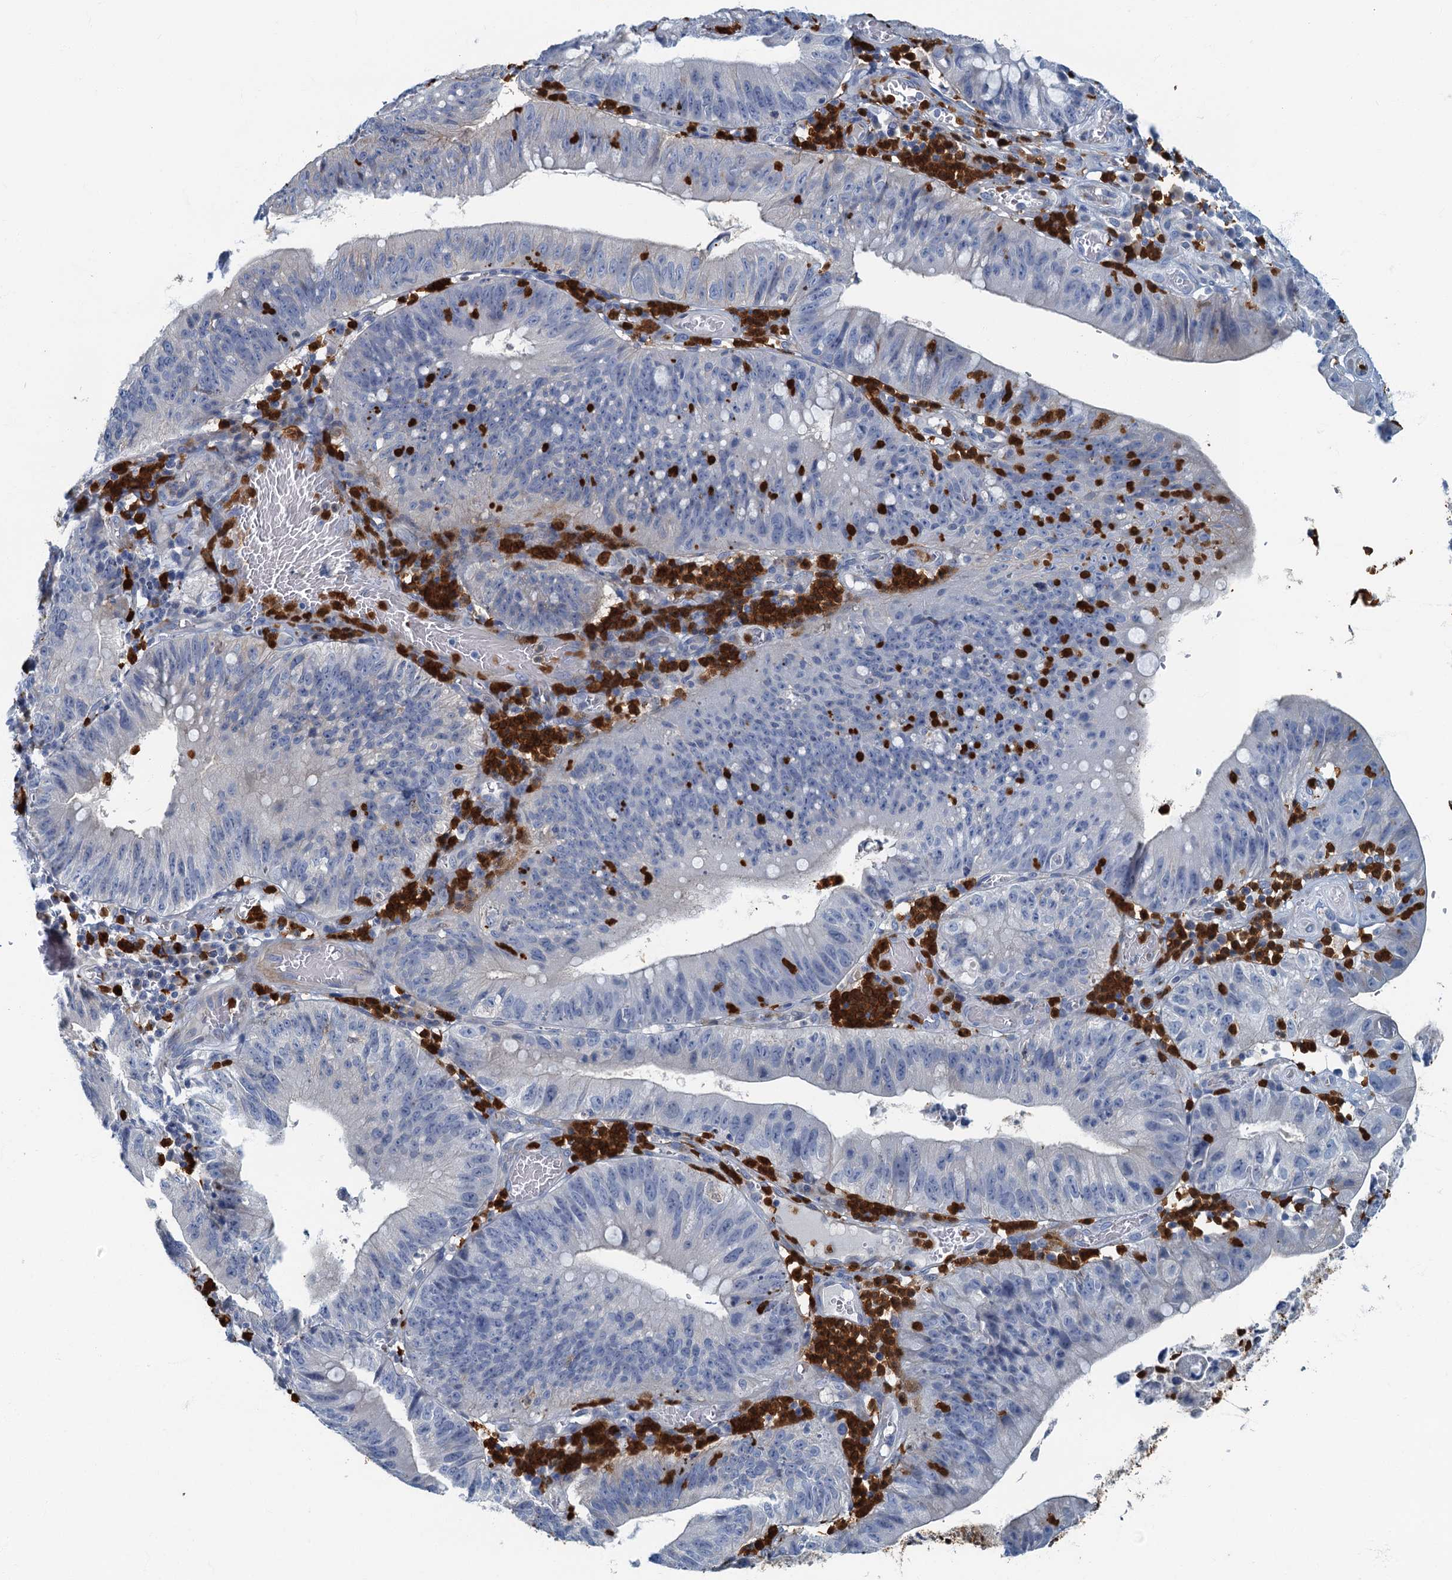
{"staining": {"intensity": "negative", "quantity": "none", "location": "none"}, "tissue": "stomach cancer", "cell_type": "Tumor cells", "image_type": "cancer", "snomed": [{"axis": "morphology", "description": "Adenocarcinoma, NOS"}, {"axis": "topography", "description": "Stomach"}], "caption": "An immunohistochemistry histopathology image of stomach cancer is shown. There is no staining in tumor cells of stomach cancer.", "gene": "ANKDD1A", "patient": {"sex": "male", "age": 59}}